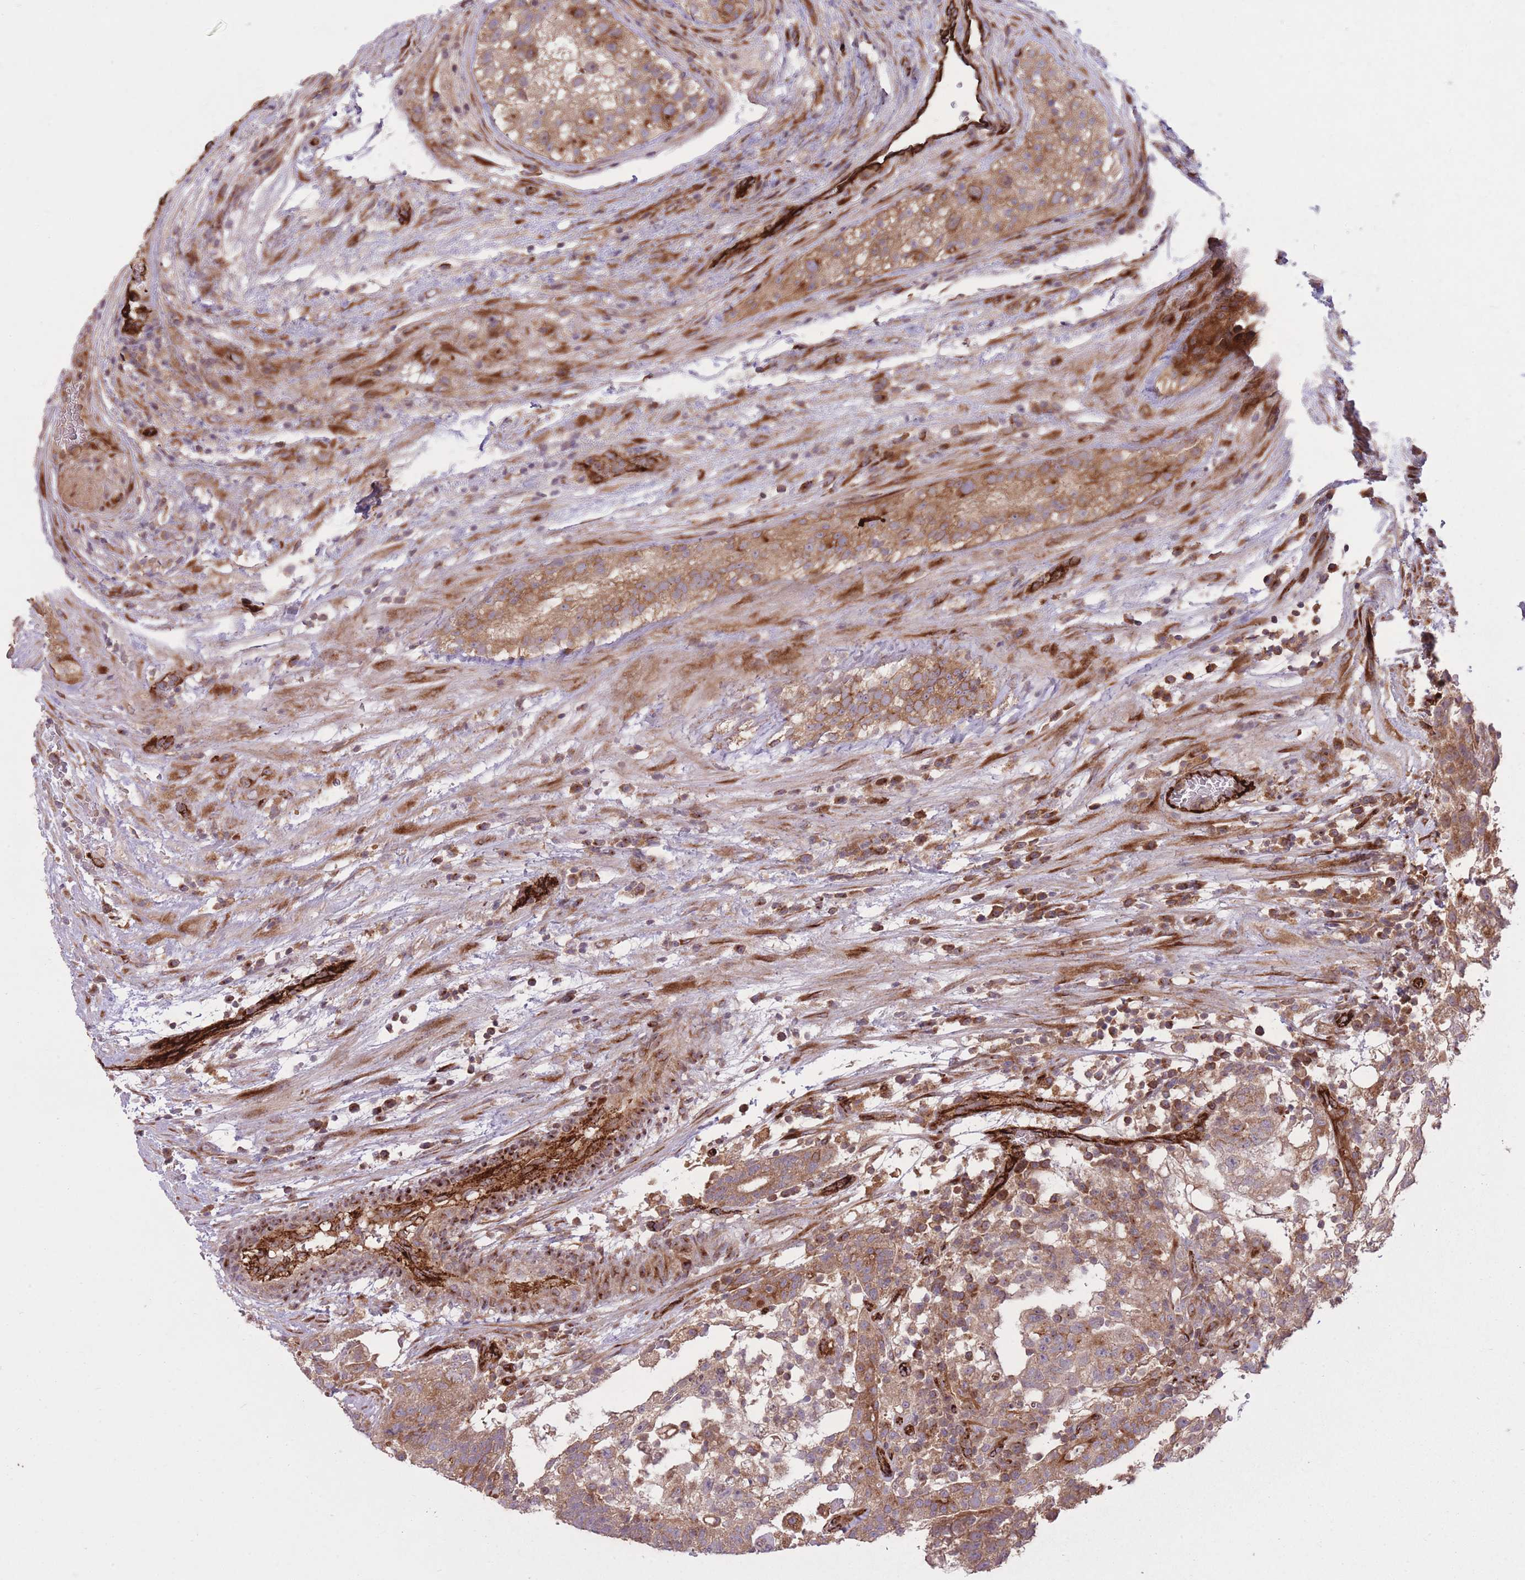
{"staining": {"intensity": "moderate", "quantity": ">75%", "location": "cytoplasmic/membranous"}, "tissue": "testis cancer", "cell_type": "Tumor cells", "image_type": "cancer", "snomed": [{"axis": "morphology", "description": "Normal tissue, NOS"}, {"axis": "morphology", "description": "Carcinoma, Embryonal, NOS"}, {"axis": "topography", "description": "Testis"}], "caption": "DAB (3,3'-diaminobenzidine) immunohistochemical staining of embryonal carcinoma (testis) shows moderate cytoplasmic/membranous protein expression in about >75% of tumor cells.", "gene": "CISH", "patient": {"sex": "male", "age": 32}}